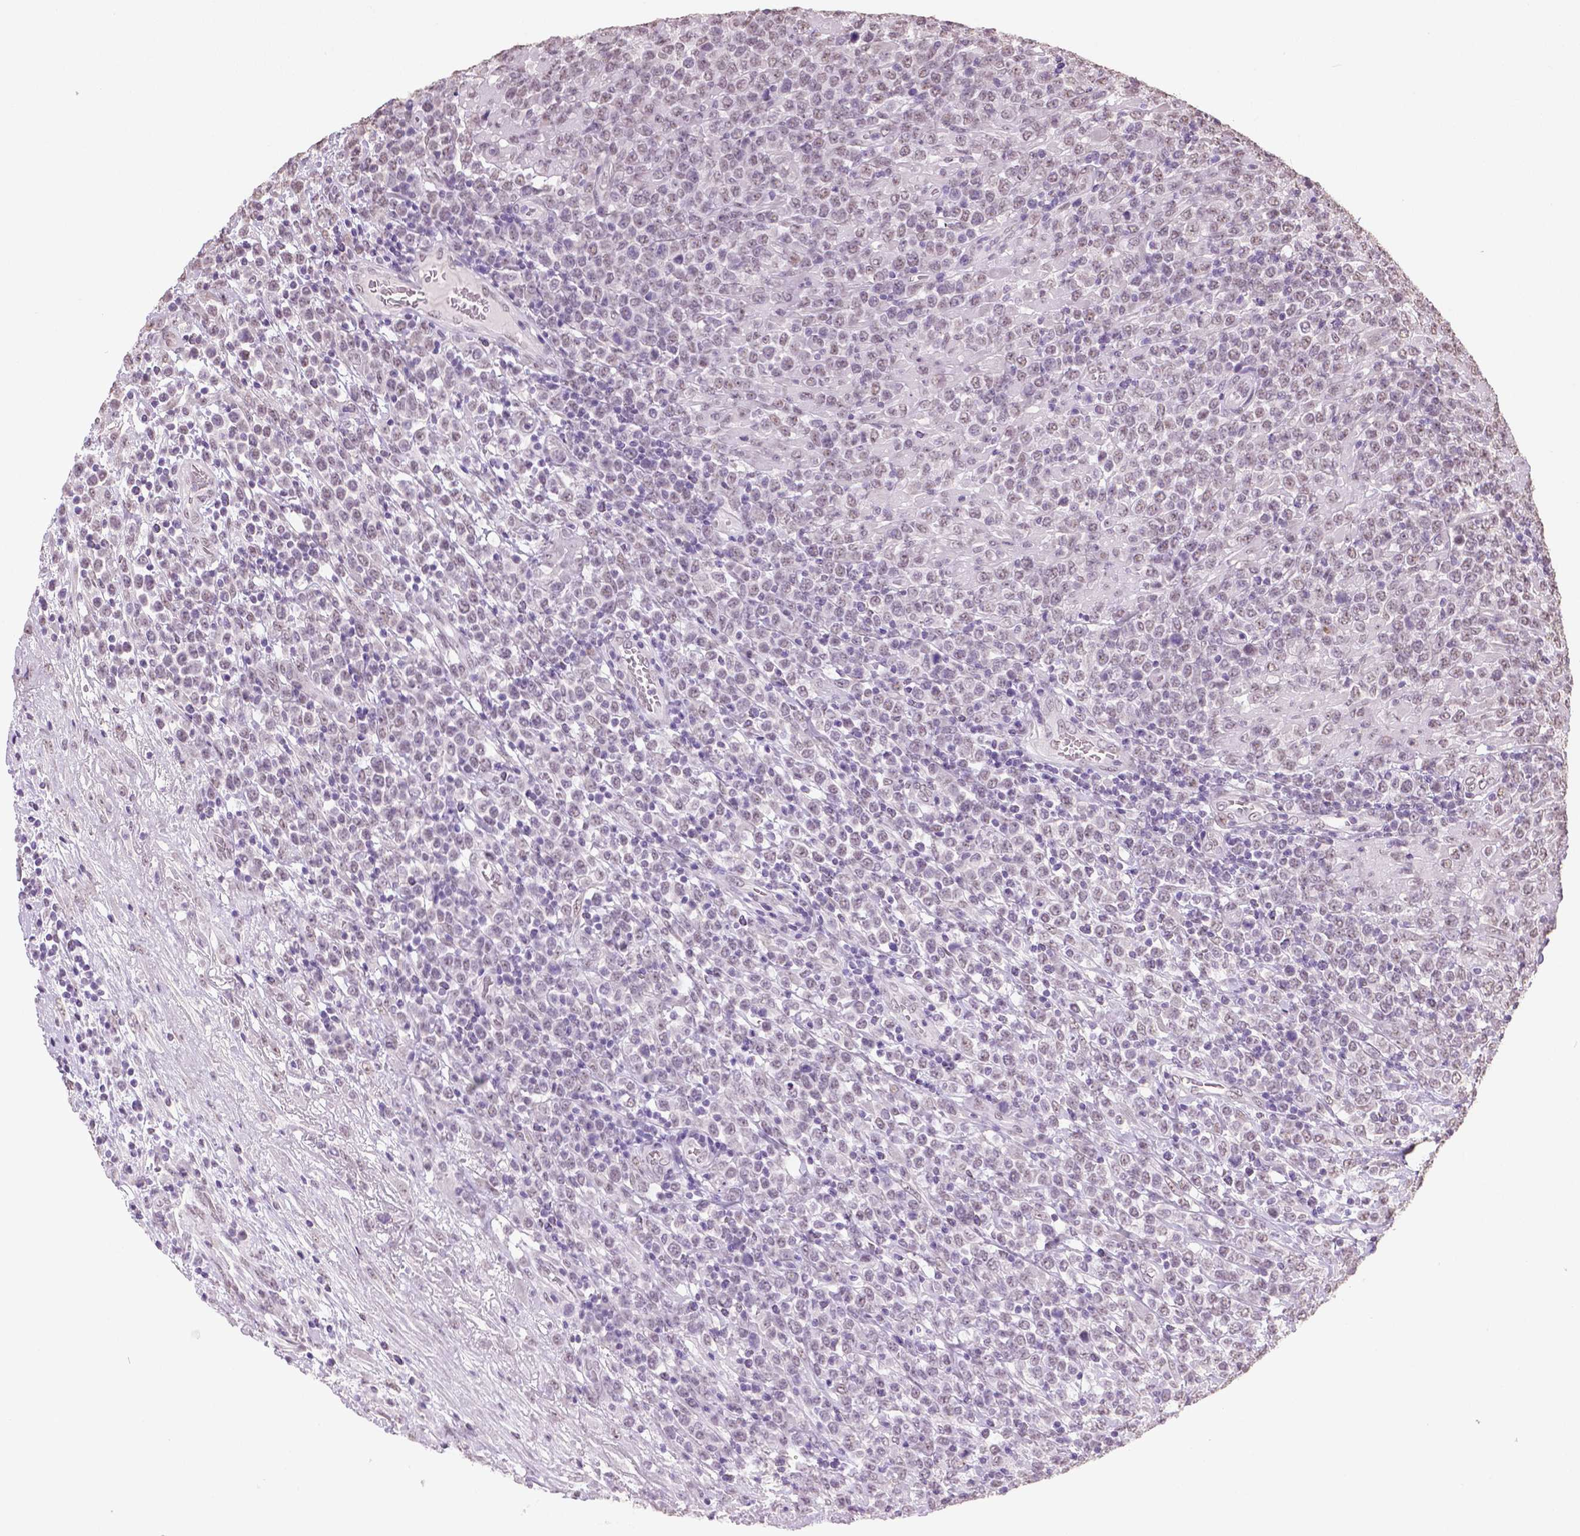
{"staining": {"intensity": "negative", "quantity": "none", "location": "none"}, "tissue": "lymphoma", "cell_type": "Tumor cells", "image_type": "cancer", "snomed": [{"axis": "morphology", "description": "Malignant lymphoma, non-Hodgkin's type, High grade"}, {"axis": "topography", "description": "Soft tissue"}], "caption": "Lymphoma was stained to show a protein in brown. There is no significant staining in tumor cells.", "gene": "IGF2BP1", "patient": {"sex": "female", "age": 56}}